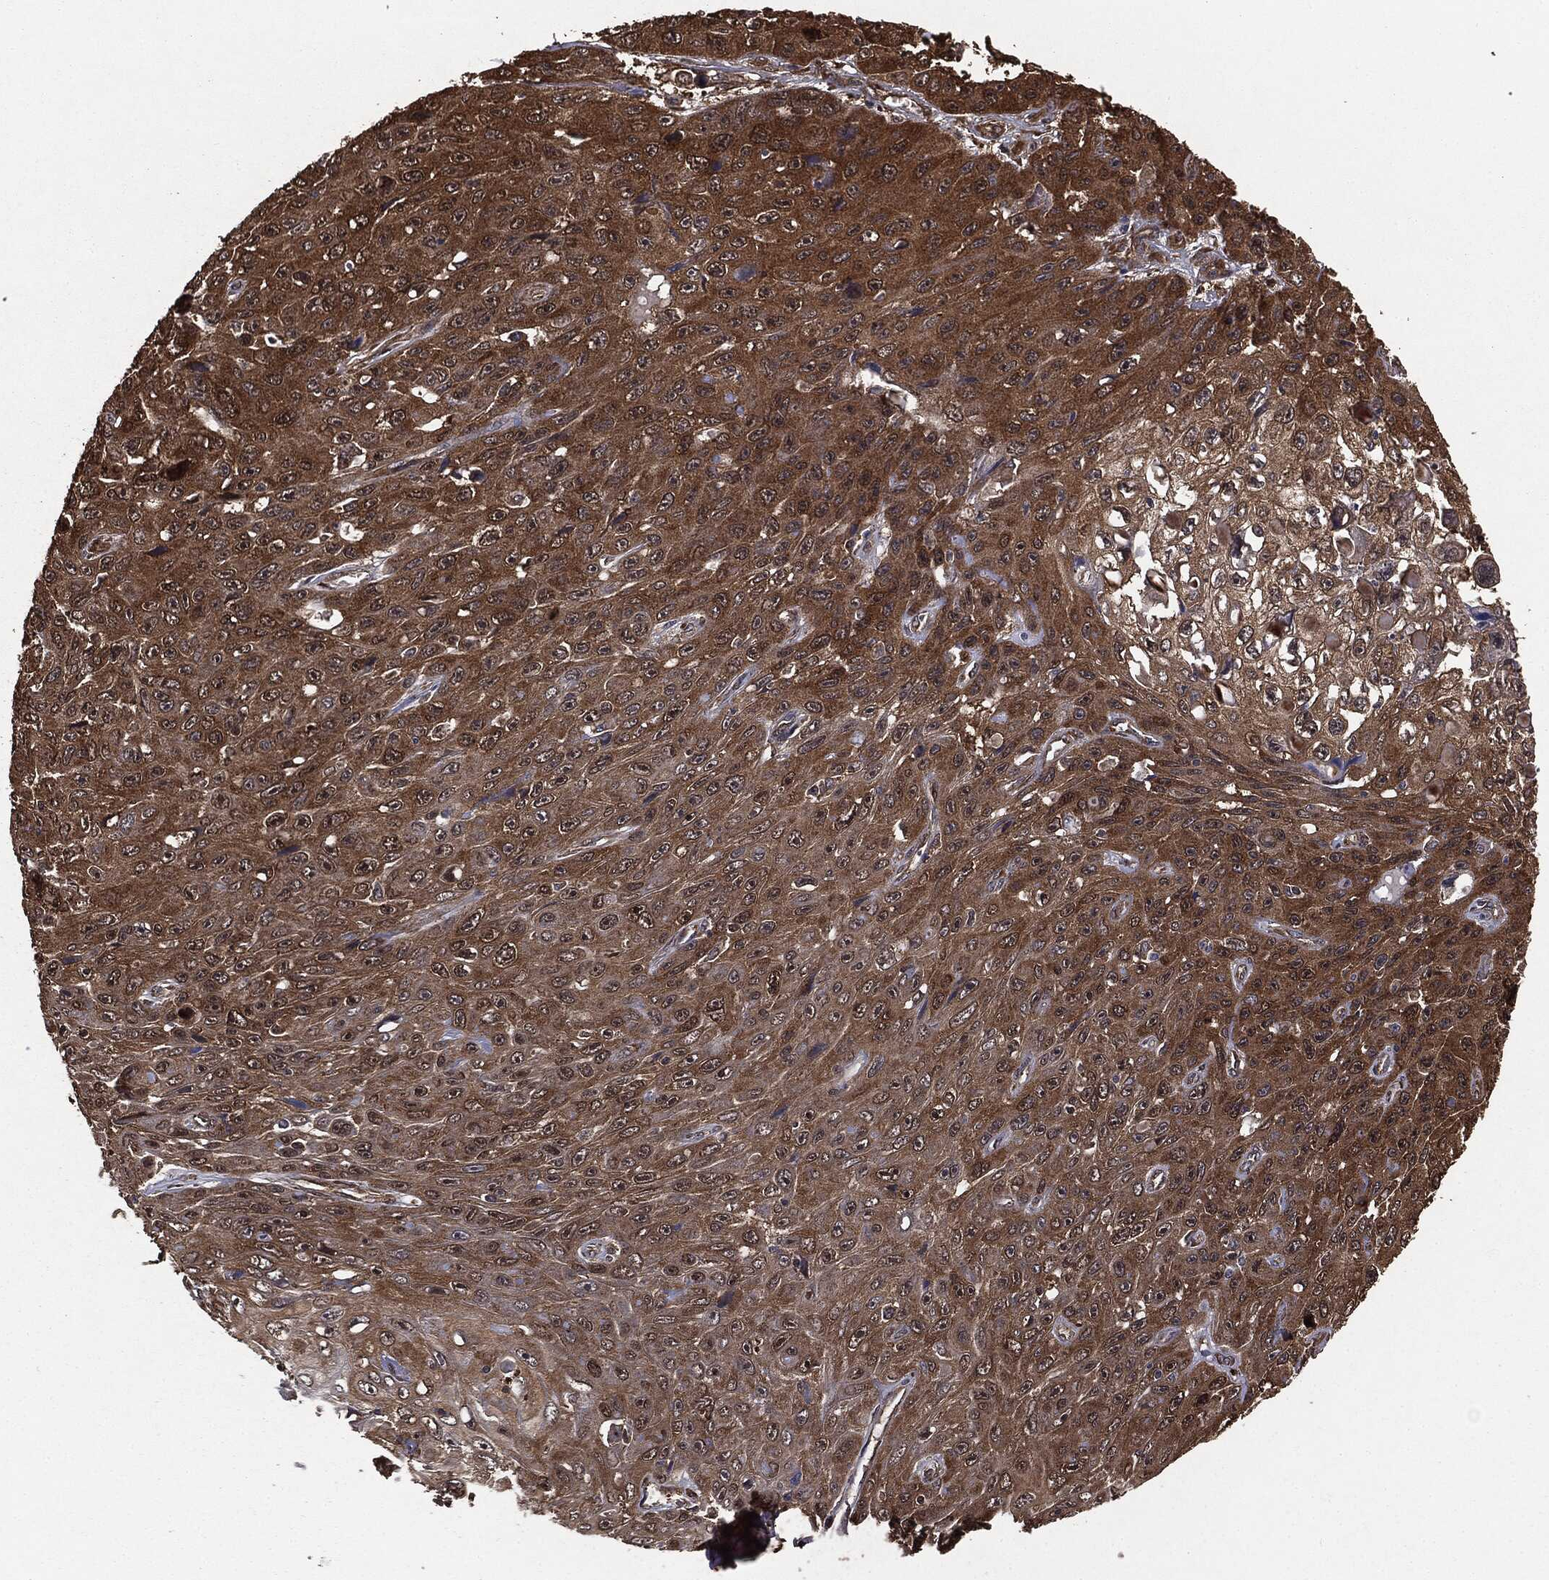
{"staining": {"intensity": "moderate", "quantity": ">75%", "location": "cytoplasmic/membranous"}, "tissue": "skin cancer", "cell_type": "Tumor cells", "image_type": "cancer", "snomed": [{"axis": "morphology", "description": "Squamous cell carcinoma, NOS"}, {"axis": "topography", "description": "Skin"}], "caption": "There is medium levels of moderate cytoplasmic/membranous staining in tumor cells of skin cancer, as demonstrated by immunohistochemical staining (brown color).", "gene": "NME1", "patient": {"sex": "male", "age": 82}}